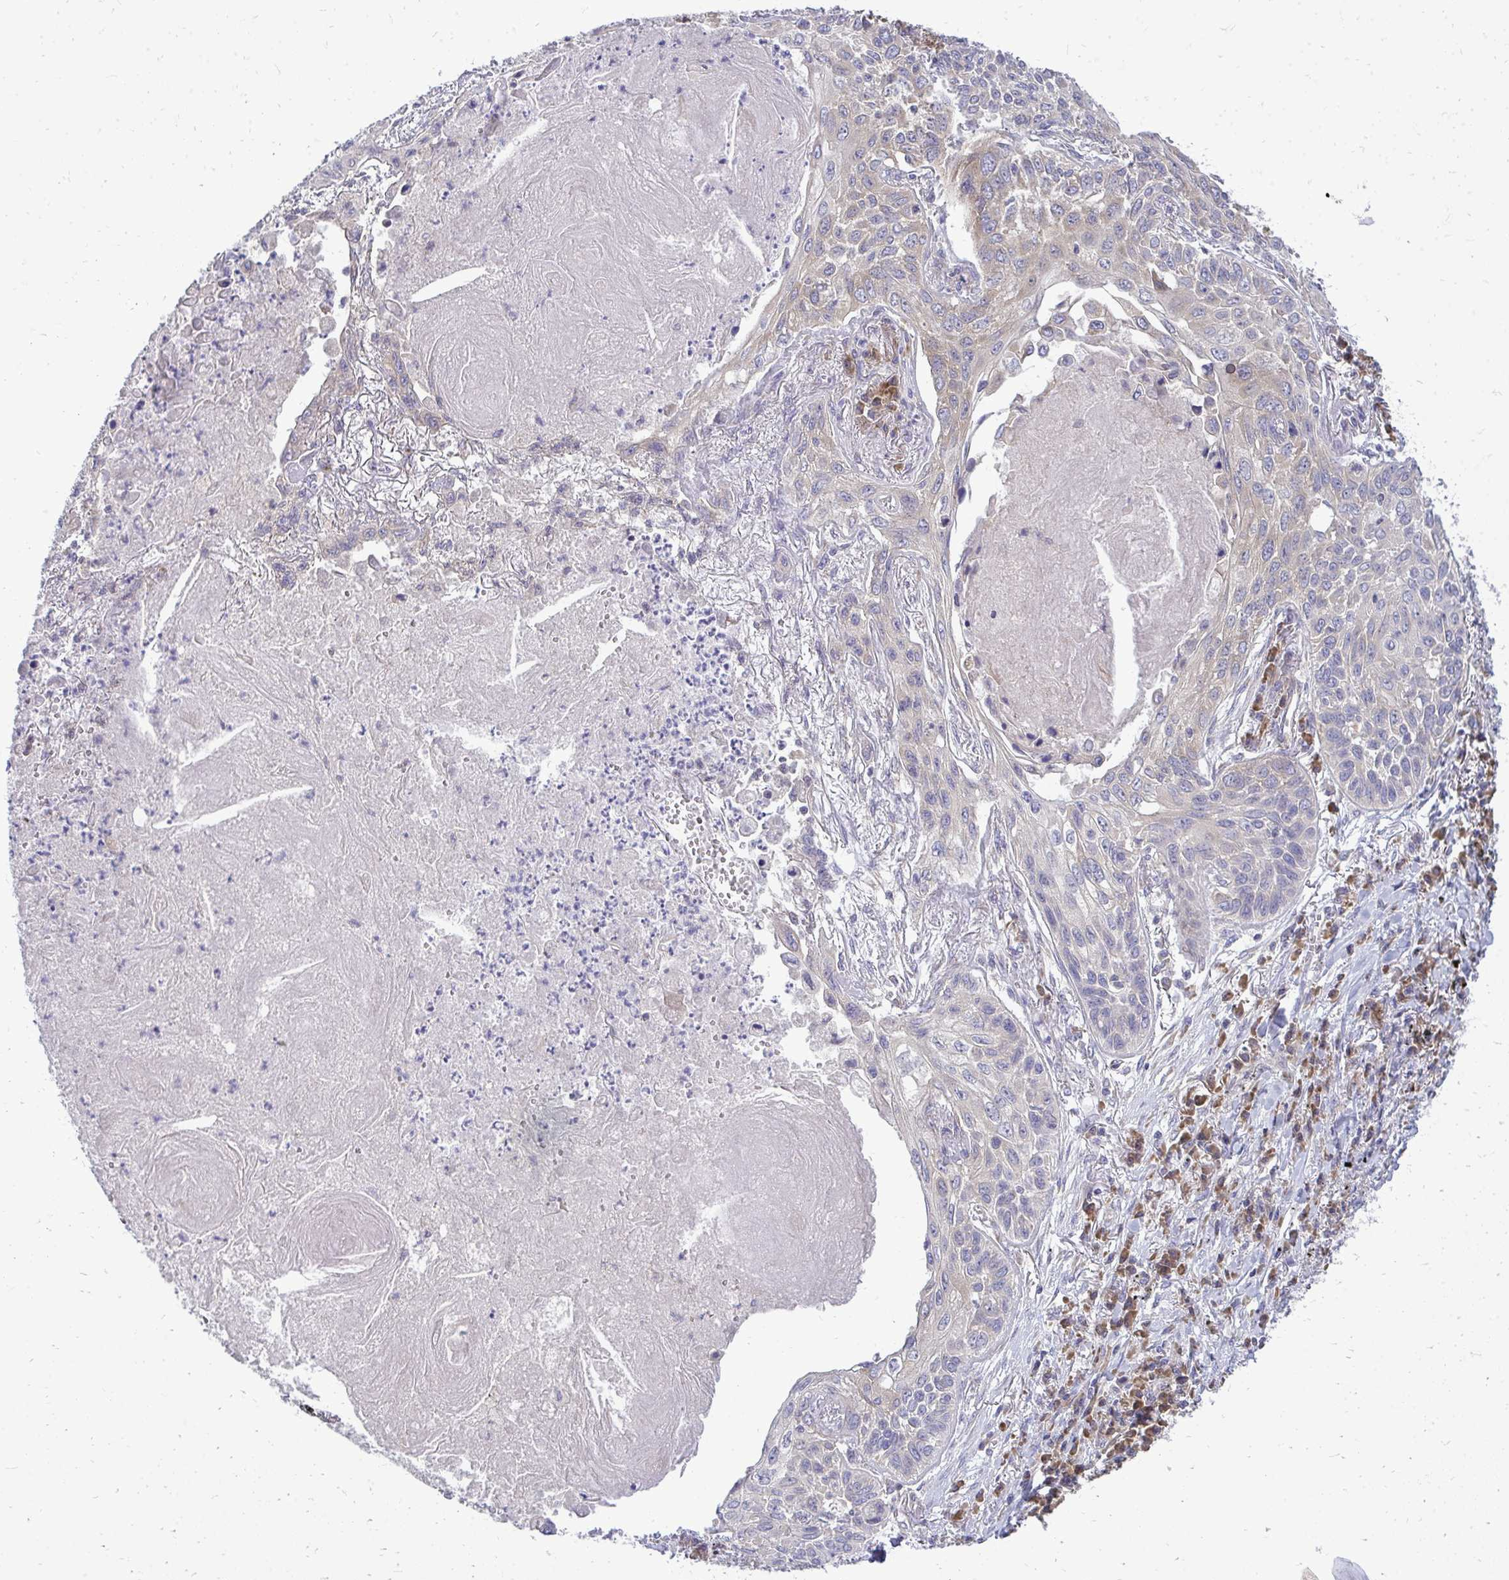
{"staining": {"intensity": "weak", "quantity": "<25%", "location": "cytoplasmic/membranous"}, "tissue": "lung cancer", "cell_type": "Tumor cells", "image_type": "cancer", "snomed": [{"axis": "morphology", "description": "Squamous cell carcinoma, NOS"}, {"axis": "topography", "description": "Lung"}], "caption": "This is a histopathology image of immunohistochemistry (IHC) staining of lung cancer (squamous cell carcinoma), which shows no positivity in tumor cells. (Brightfield microscopy of DAB (3,3'-diaminobenzidine) immunohistochemistry at high magnification).", "gene": "RPLP2", "patient": {"sex": "male", "age": 75}}